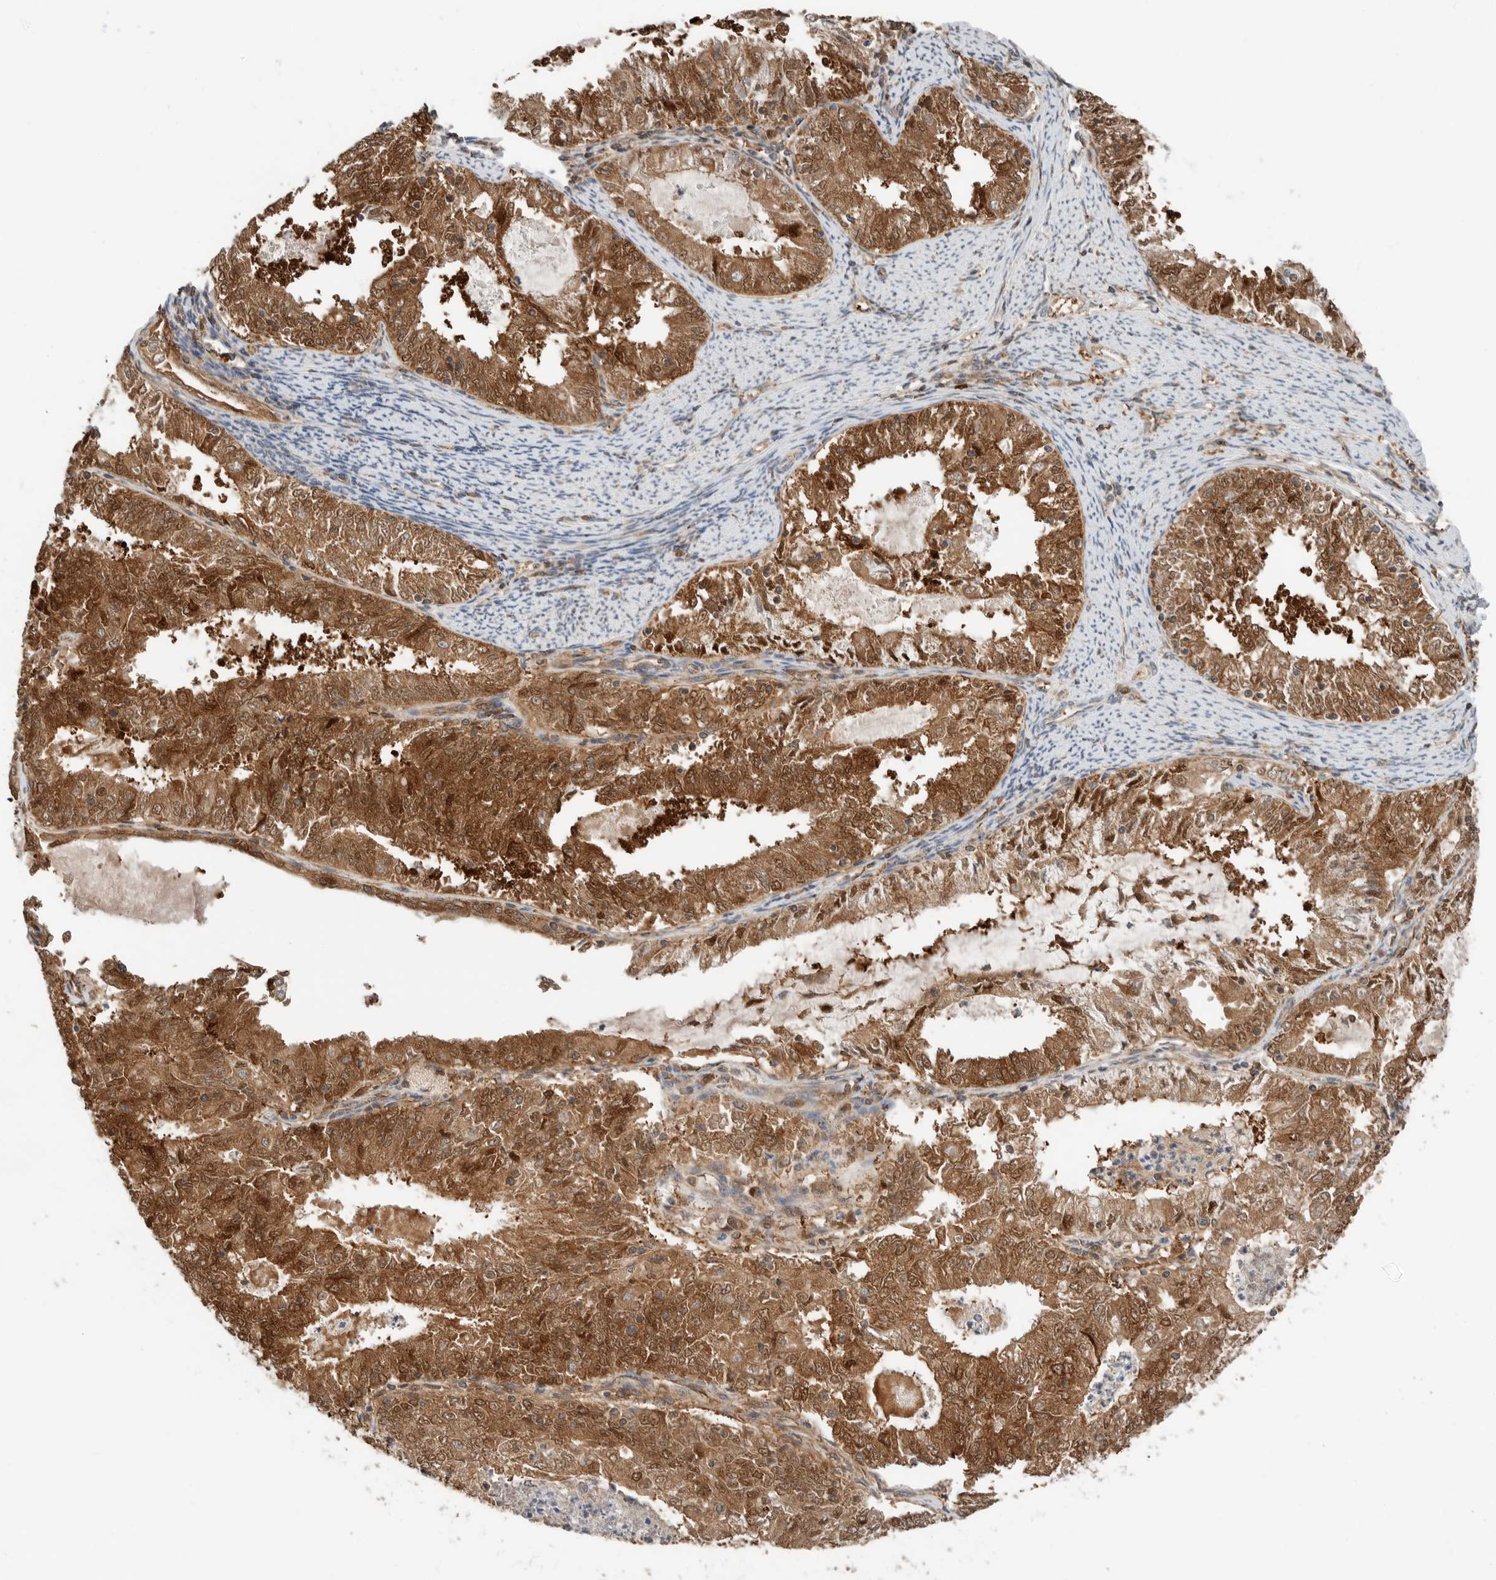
{"staining": {"intensity": "moderate", "quantity": ">75%", "location": "cytoplasmic/membranous,nuclear"}, "tissue": "endometrial cancer", "cell_type": "Tumor cells", "image_type": "cancer", "snomed": [{"axis": "morphology", "description": "Adenocarcinoma, NOS"}, {"axis": "topography", "description": "Endometrium"}], "caption": "Endometrial cancer (adenocarcinoma) tissue displays moderate cytoplasmic/membranous and nuclear expression in approximately >75% of tumor cells", "gene": "XPNPEP1", "patient": {"sex": "female", "age": 57}}